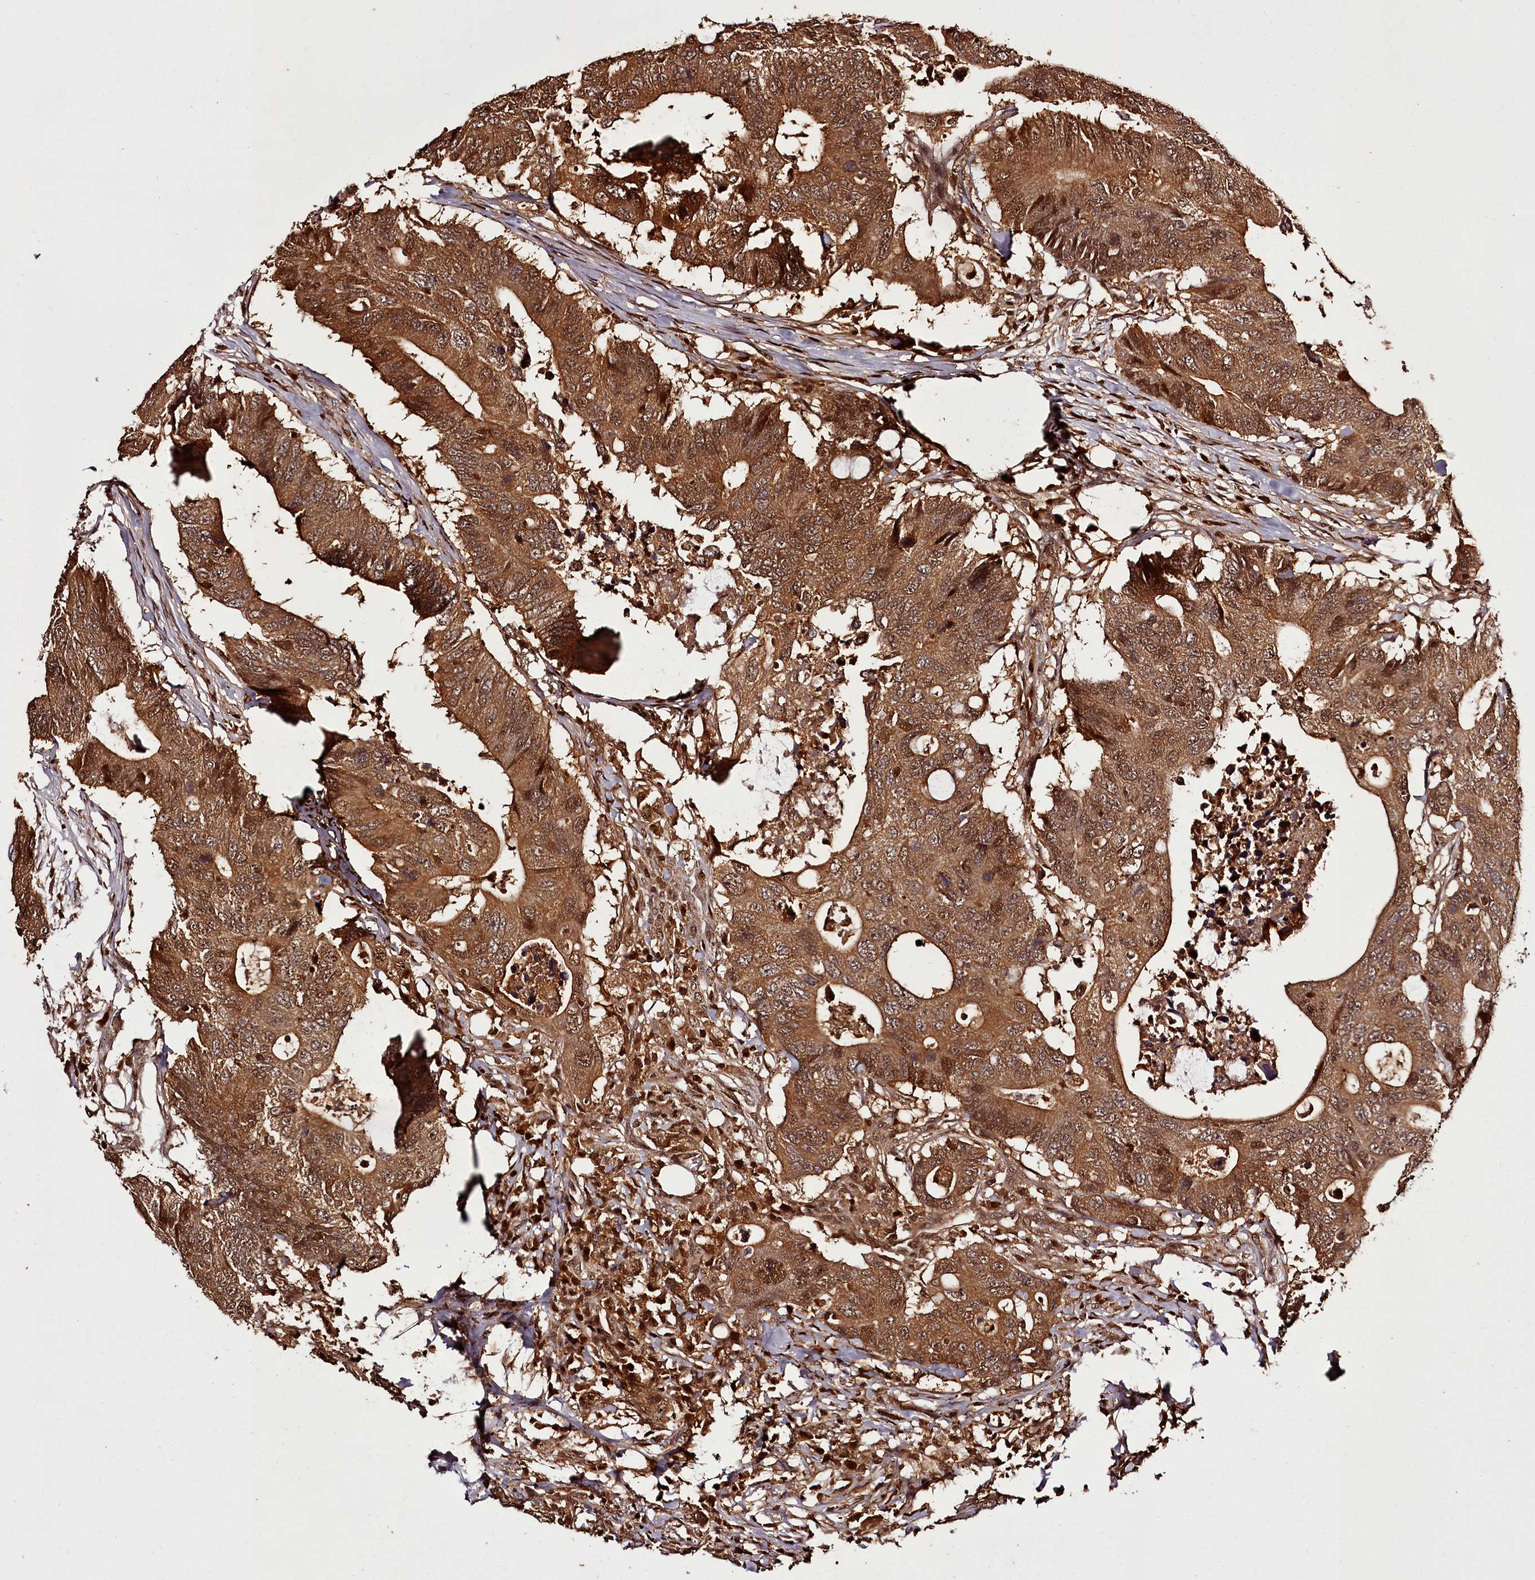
{"staining": {"intensity": "moderate", "quantity": ">75%", "location": "cytoplasmic/membranous,nuclear"}, "tissue": "colorectal cancer", "cell_type": "Tumor cells", "image_type": "cancer", "snomed": [{"axis": "morphology", "description": "Adenocarcinoma, NOS"}, {"axis": "topography", "description": "Colon"}], "caption": "Immunohistochemical staining of colorectal cancer (adenocarcinoma) exhibits medium levels of moderate cytoplasmic/membranous and nuclear protein staining in approximately >75% of tumor cells.", "gene": "NPRL2", "patient": {"sex": "male", "age": 71}}